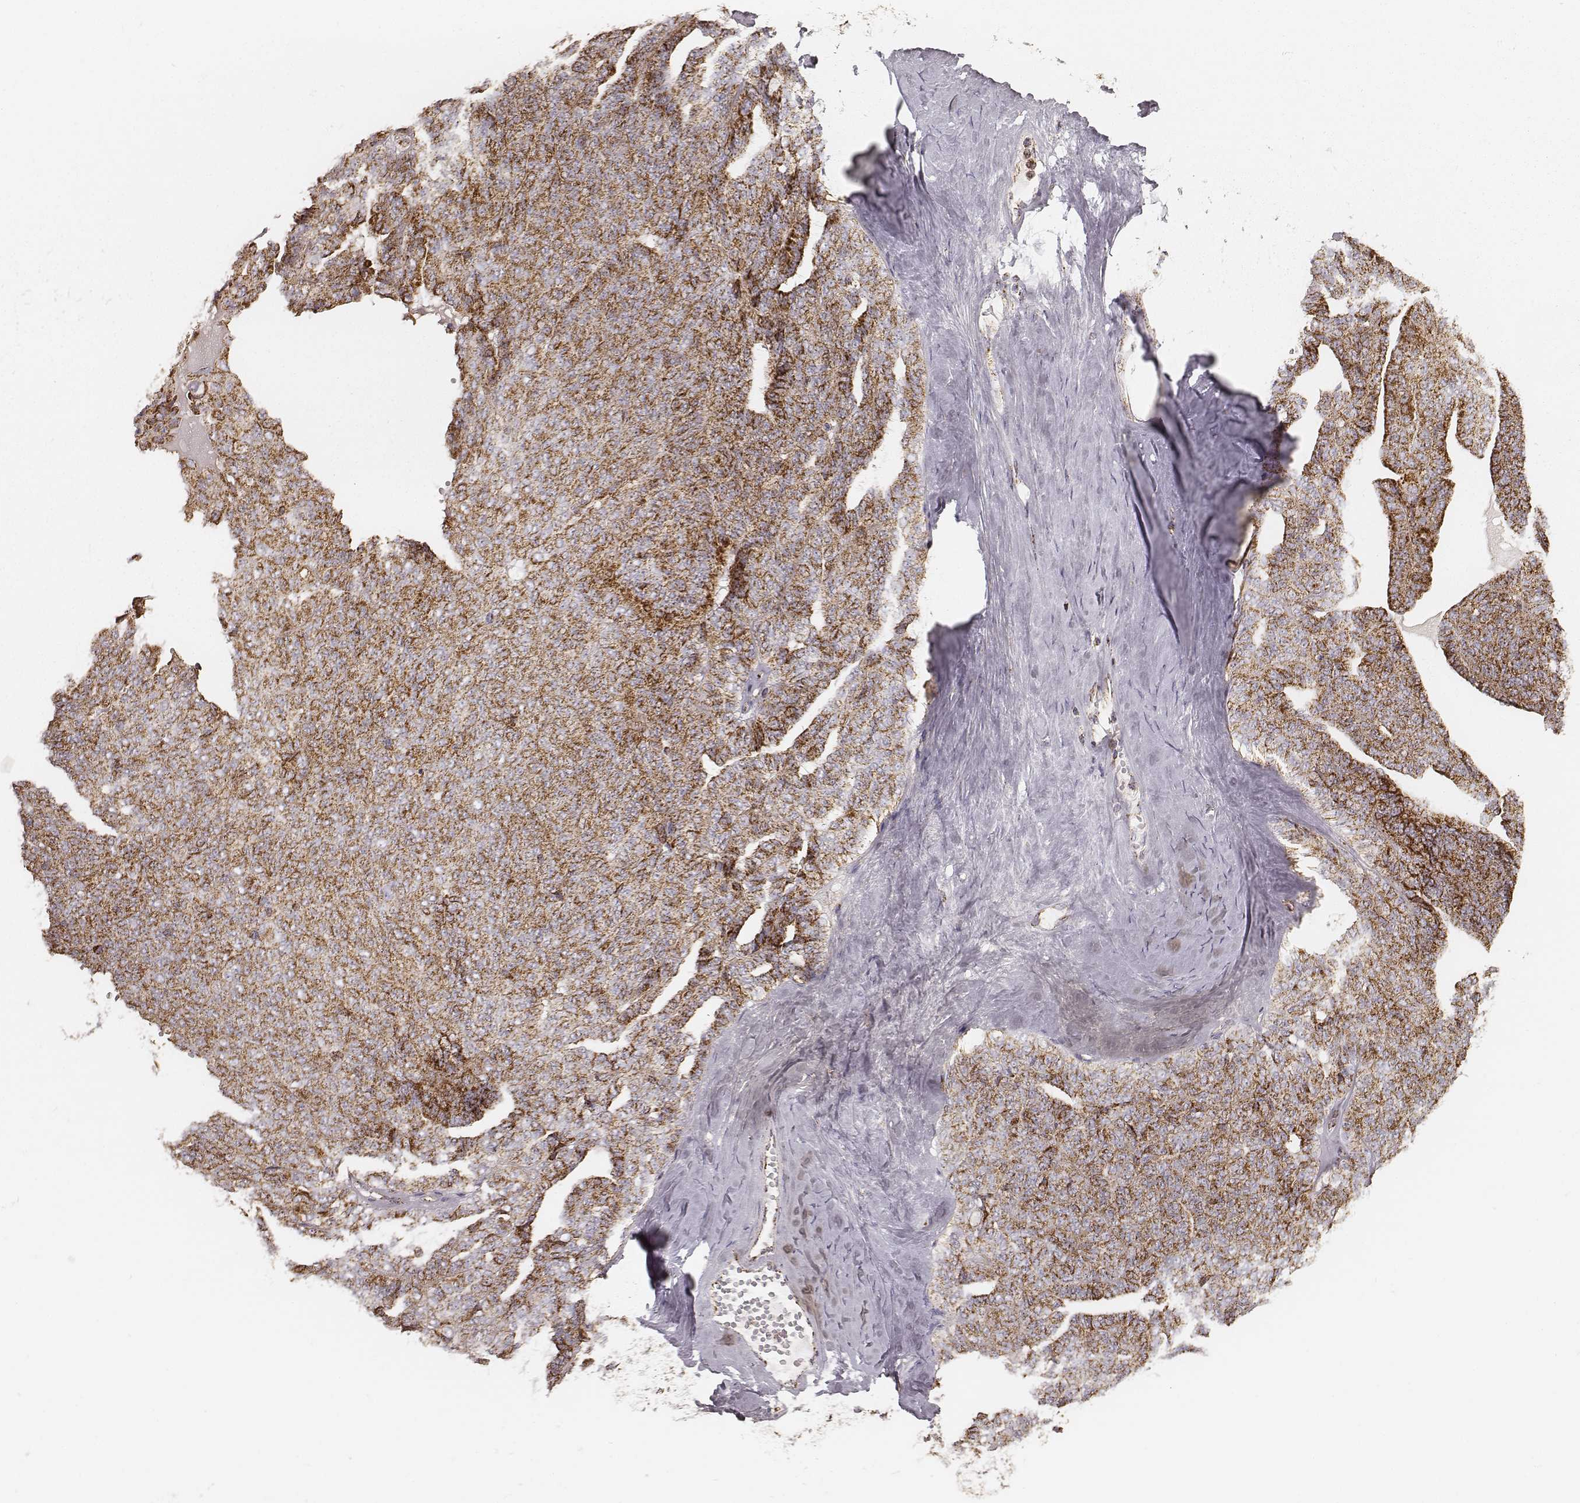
{"staining": {"intensity": "strong", "quantity": ">75%", "location": "cytoplasmic/membranous"}, "tissue": "ovarian cancer", "cell_type": "Tumor cells", "image_type": "cancer", "snomed": [{"axis": "morphology", "description": "Cystadenocarcinoma, serous, NOS"}, {"axis": "topography", "description": "Ovary"}], "caption": "Immunohistochemistry staining of serous cystadenocarcinoma (ovarian), which reveals high levels of strong cytoplasmic/membranous positivity in about >75% of tumor cells indicating strong cytoplasmic/membranous protein expression. The staining was performed using DAB (brown) for protein detection and nuclei were counterstained in hematoxylin (blue).", "gene": "CS", "patient": {"sex": "female", "age": 71}}